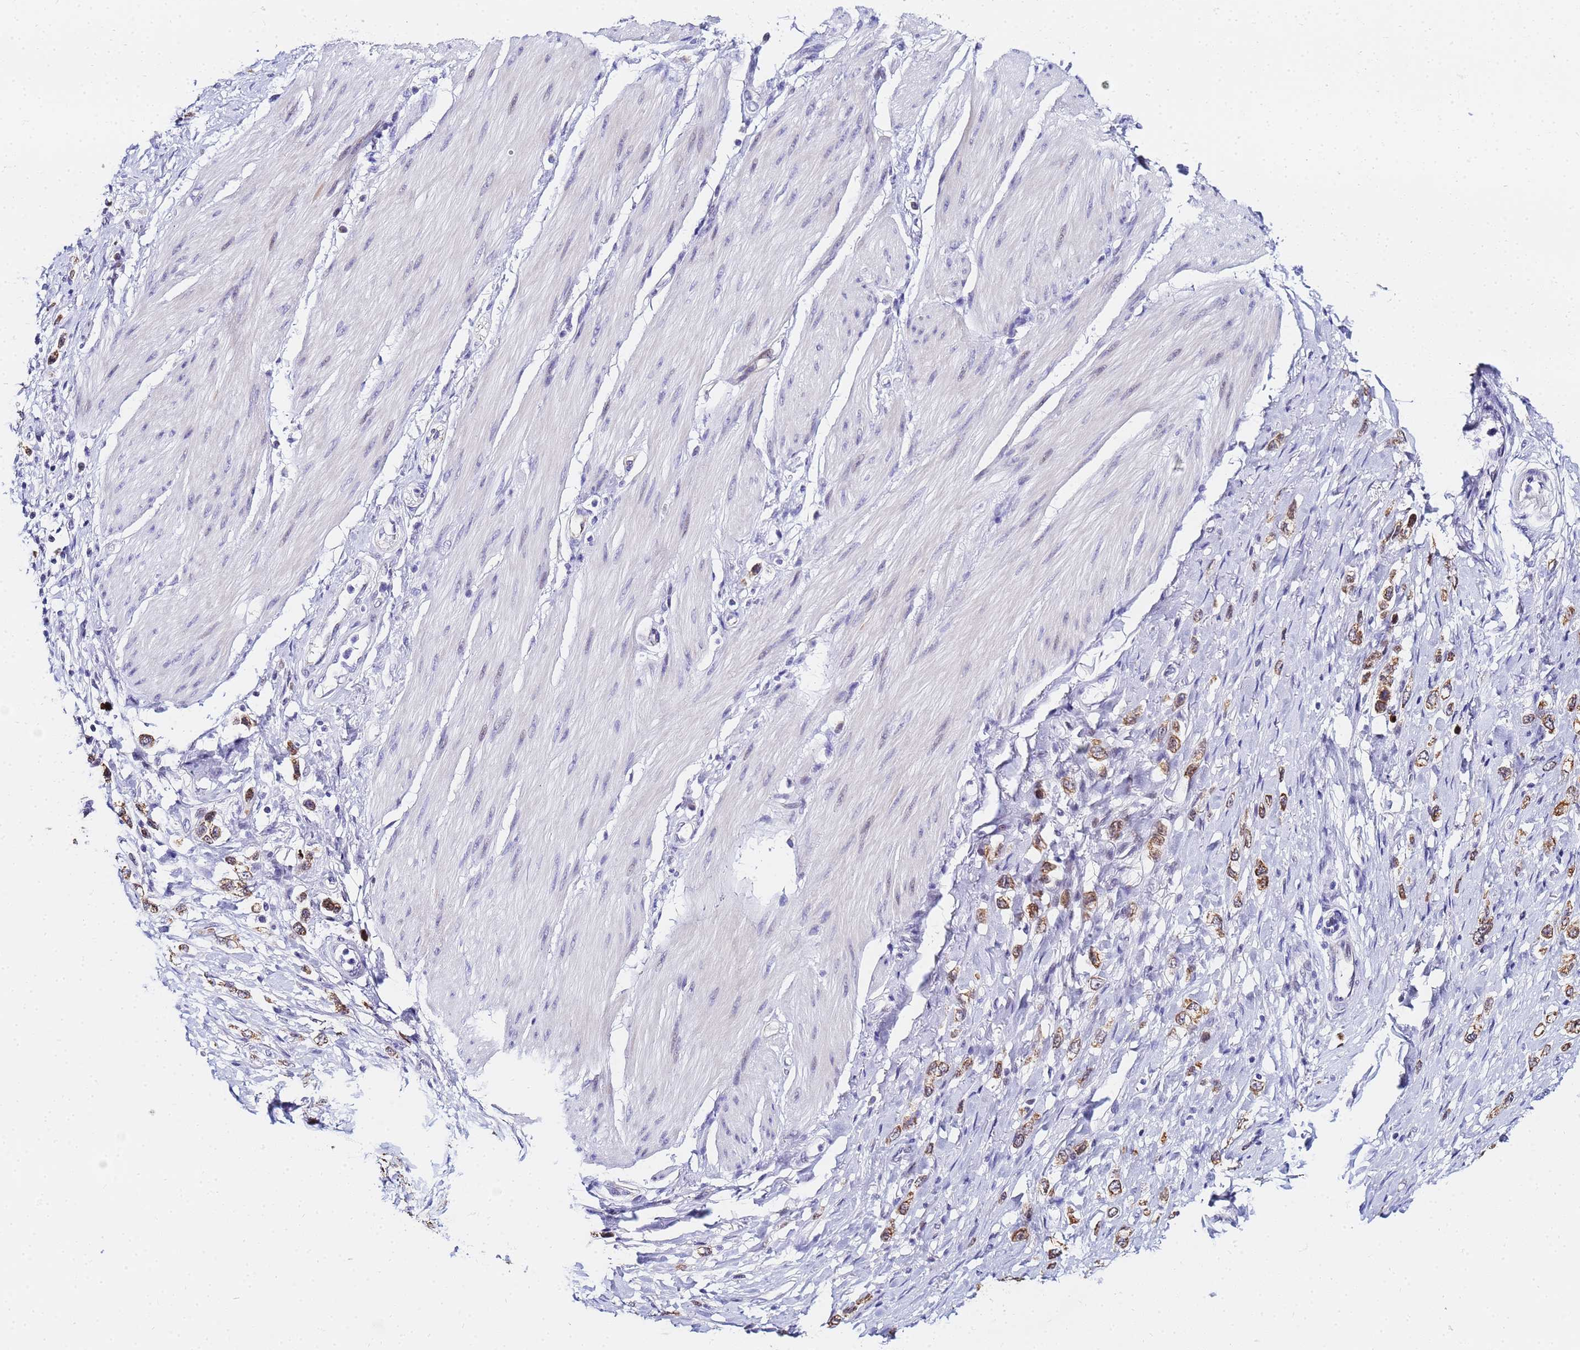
{"staining": {"intensity": "strong", "quantity": ">75%", "location": "cytoplasmic/membranous"}, "tissue": "stomach cancer", "cell_type": "Tumor cells", "image_type": "cancer", "snomed": [{"axis": "morphology", "description": "Adenocarcinoma, NOS"}, {"axis": "topography", "description": "Stomach"}], "caption": "Immunohistochemical staining of human stomach cancer (adenocarcinoma) displays strong cytoplasmic/membranous protein positivity in about >75% of tumor cells. Nuclei are stained in blue.", "gene": "CKMT1A", "patient": {"sex": "female", "age": 65}}